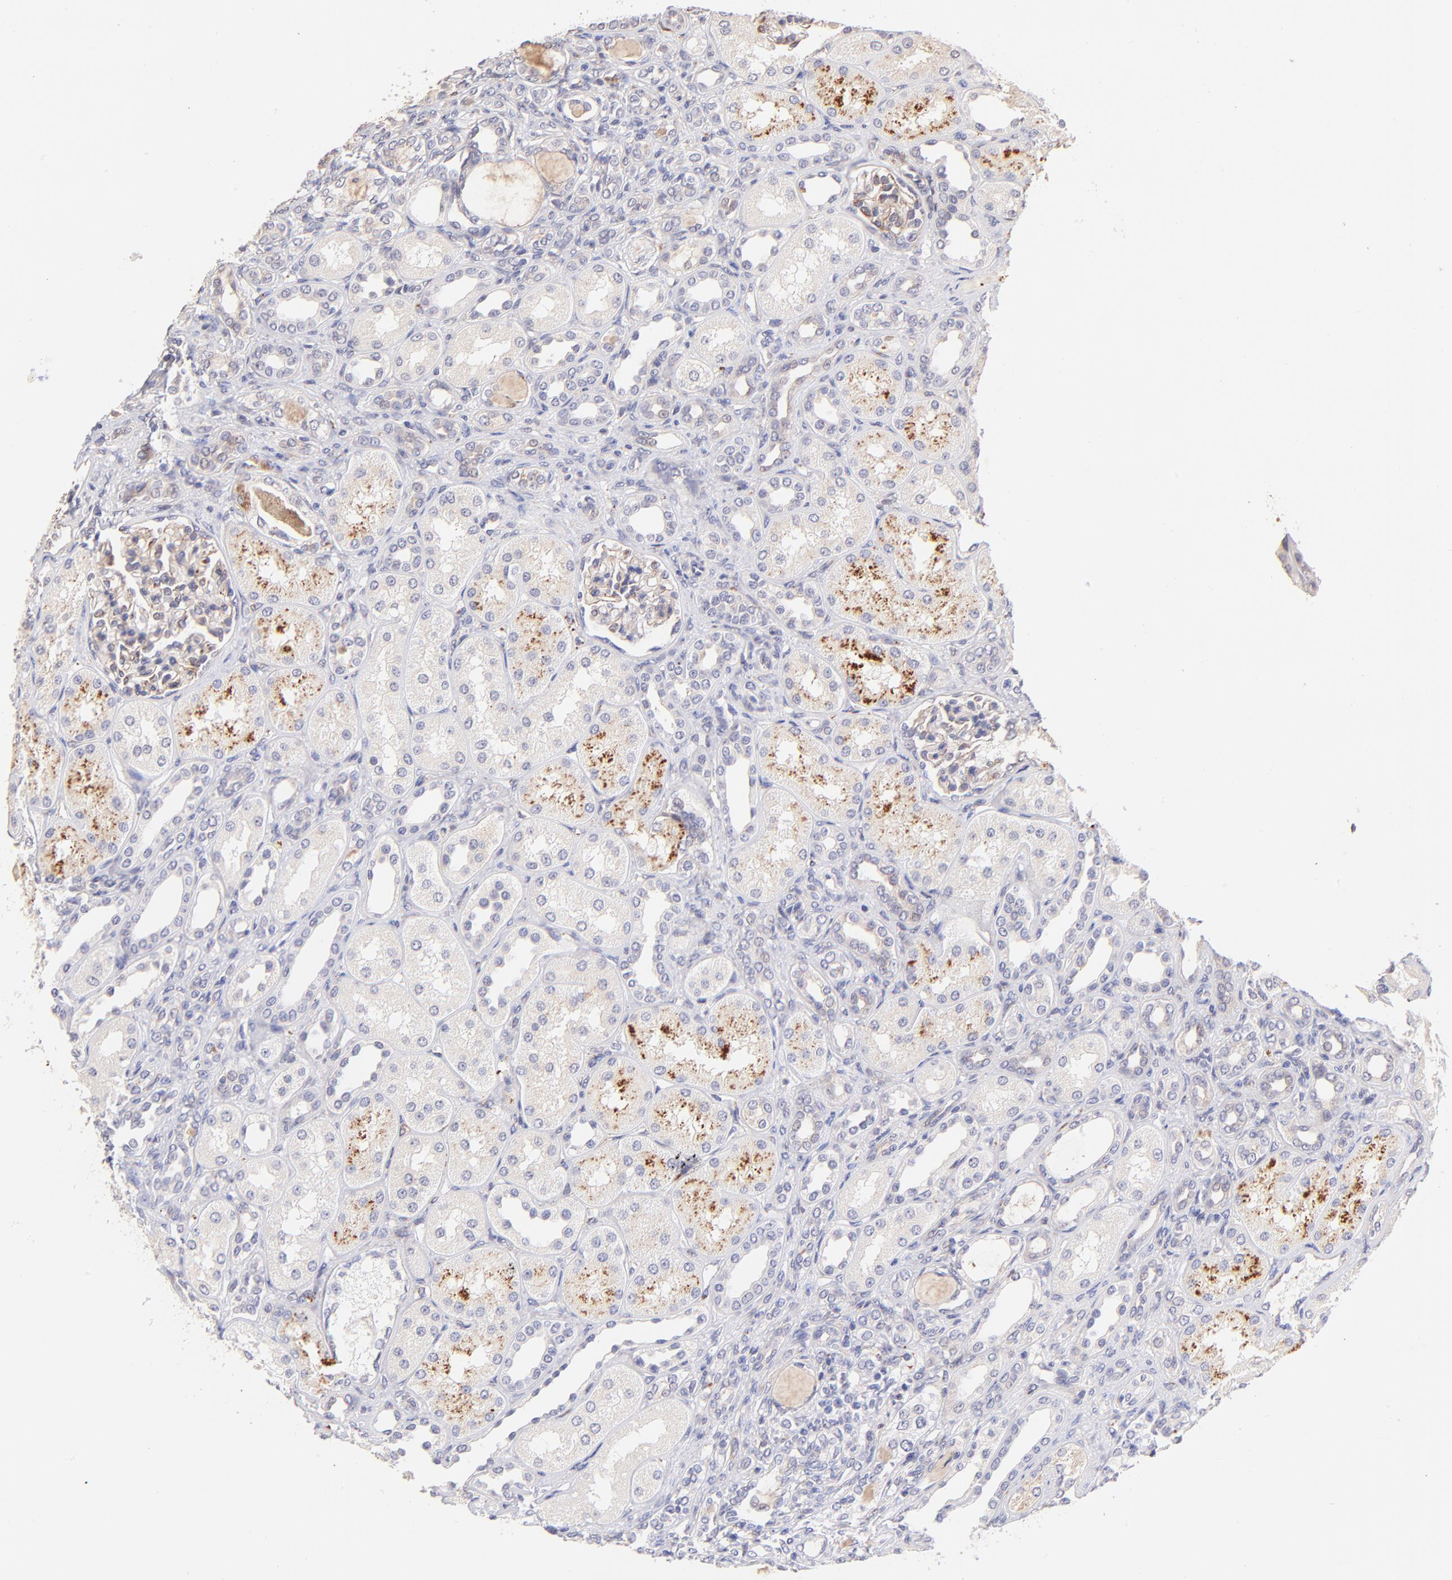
{"staining": {"intensity": "weak", "quantity": "25%-75%", "location": "cytoplasmic/membranous"}, "tissue": "kidney", "cell_type": "Cells in glomeruli", "image_type": "normal", "snomed": [{"axis": "morphology", "description": "Normal tissue, NOS"}, {"axis": "topography", "description": "Kidney"}], "caption": "Kidney was stained to show a protein in brown. There is low levels of weak cytoplasmic/membranous positivity in about 25%-75% of cells in glomeruli. (DAB IHC, brown staining for protein, blue staining for nuclei).", "gene": "SPARC", "patient": {"sex": "male", "age": 7}}